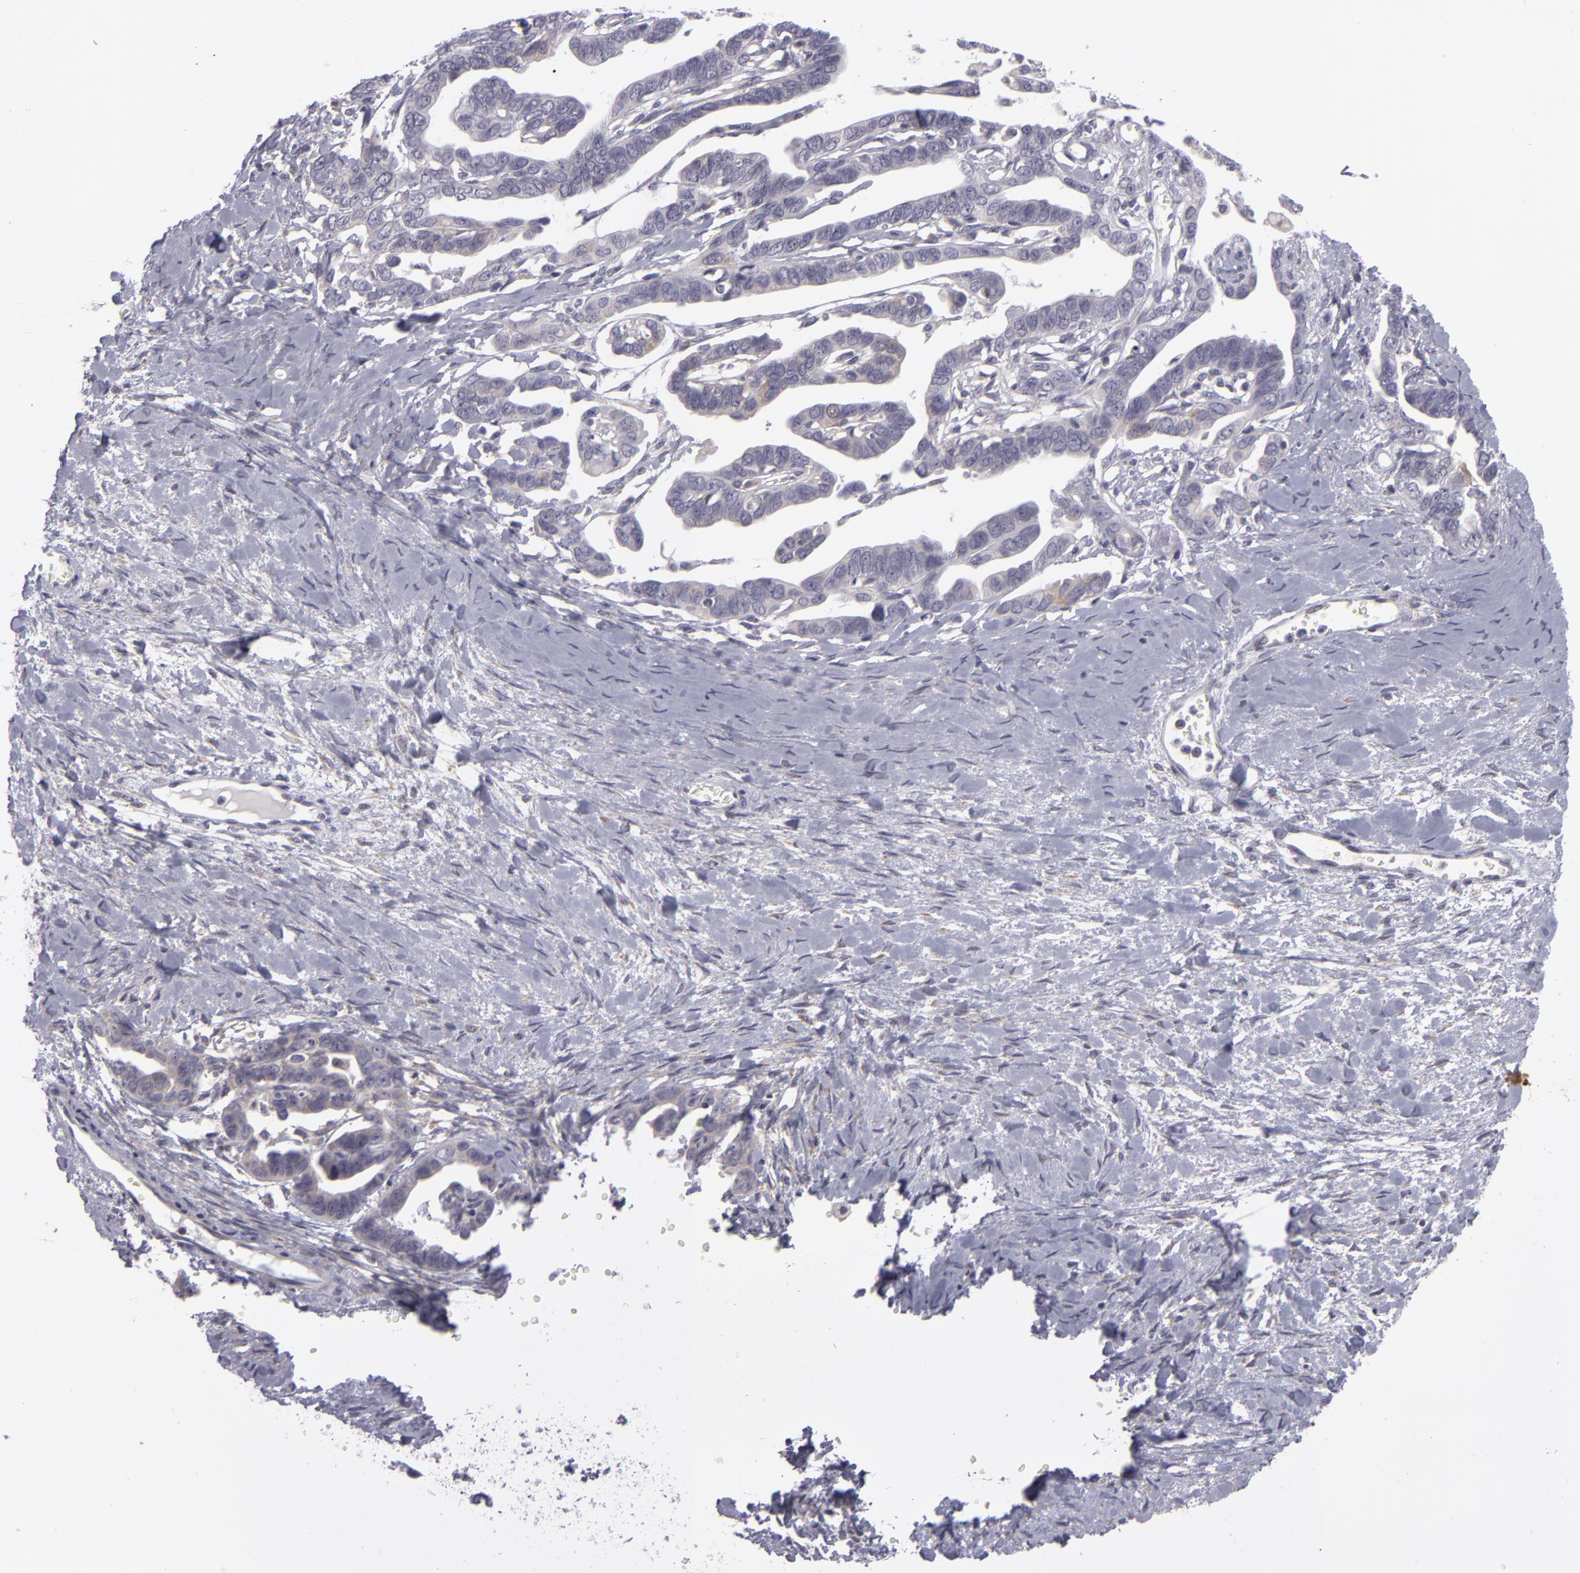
{"staining": {"intensity": "negative", "quantity": "none", "location": "none"}, "tissue": "ovarian cancer", "cell_type": "Tumor cells", "image_type": "cancer", "snomed": [{"axis": "morphology", "description": "Cystadenocarcinoma, serous, NOS"}, {"axis": "topography", "description": "Ovary"}], "caption": "Micrograph shows no protein expression in tumor cells of serous cystadenocarcinoma (ovarian) tissue. Brightfield microscopy of immunohistochemistry stained with DAB (brown) and hematoxylin (blue), captured at high magnification.", "gene": "ATP2B3", "patient": {"sex": "female", "age": 69}}